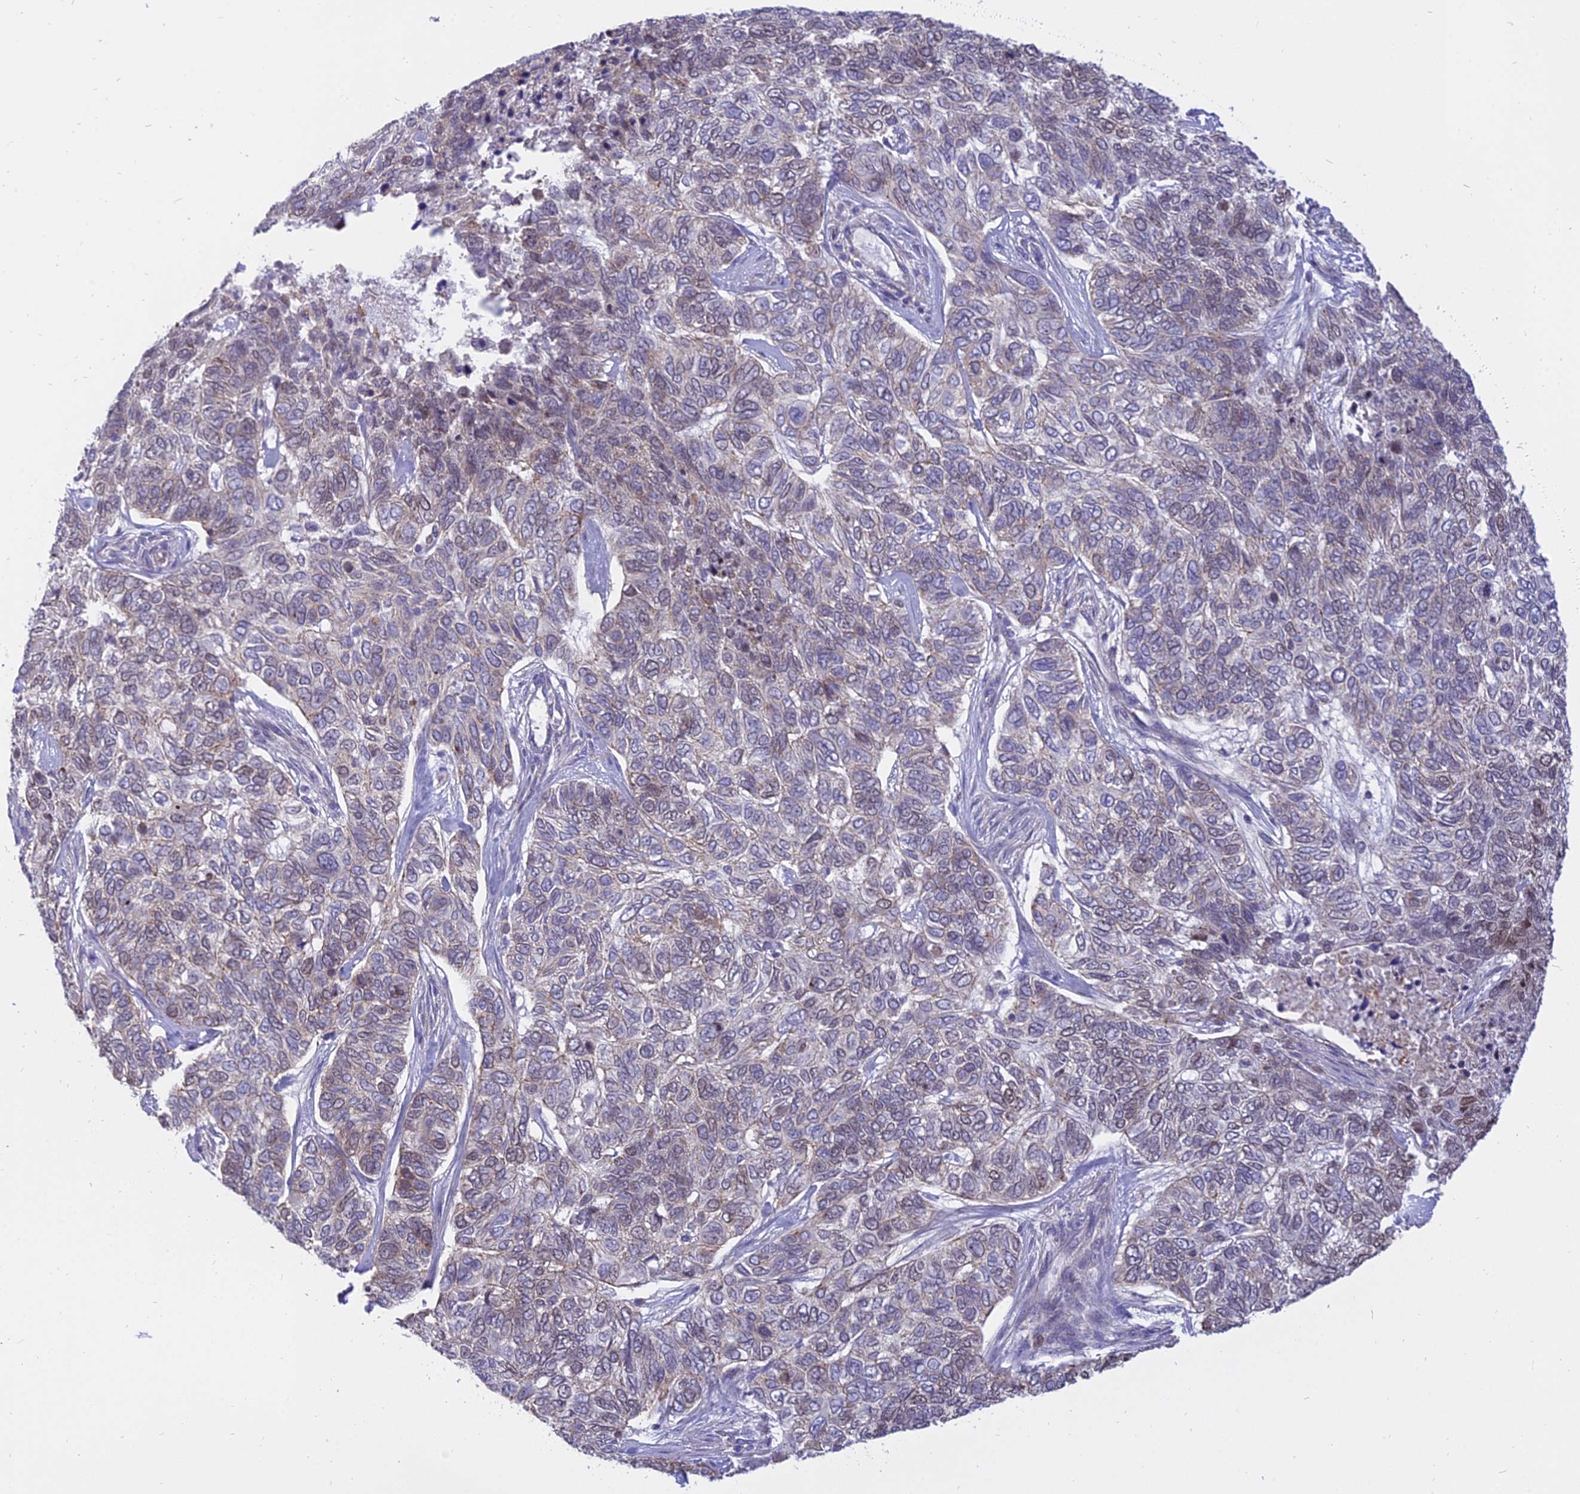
{"staining": {"intensity": "negative", "quantity": "none", "location": "none"}, "tissue": "skin cancer", "cell_type": "Tumor cells", "image_type": "cancer", "snomed": [{"axis": "morphology", "description": "Basal cell carcinoma"}, {"axis": "topography", "description": "Skin"}], "caption": "Immunohistochemistry histopathology image of neoplastic tissue: human skin cancer stained with DAB (3,3'-diaminobenzidine) demonstrates no significant protein positivity in tumor cells.", "gene": "CENPV", "patient": {"sex": "female", "age": 65}}